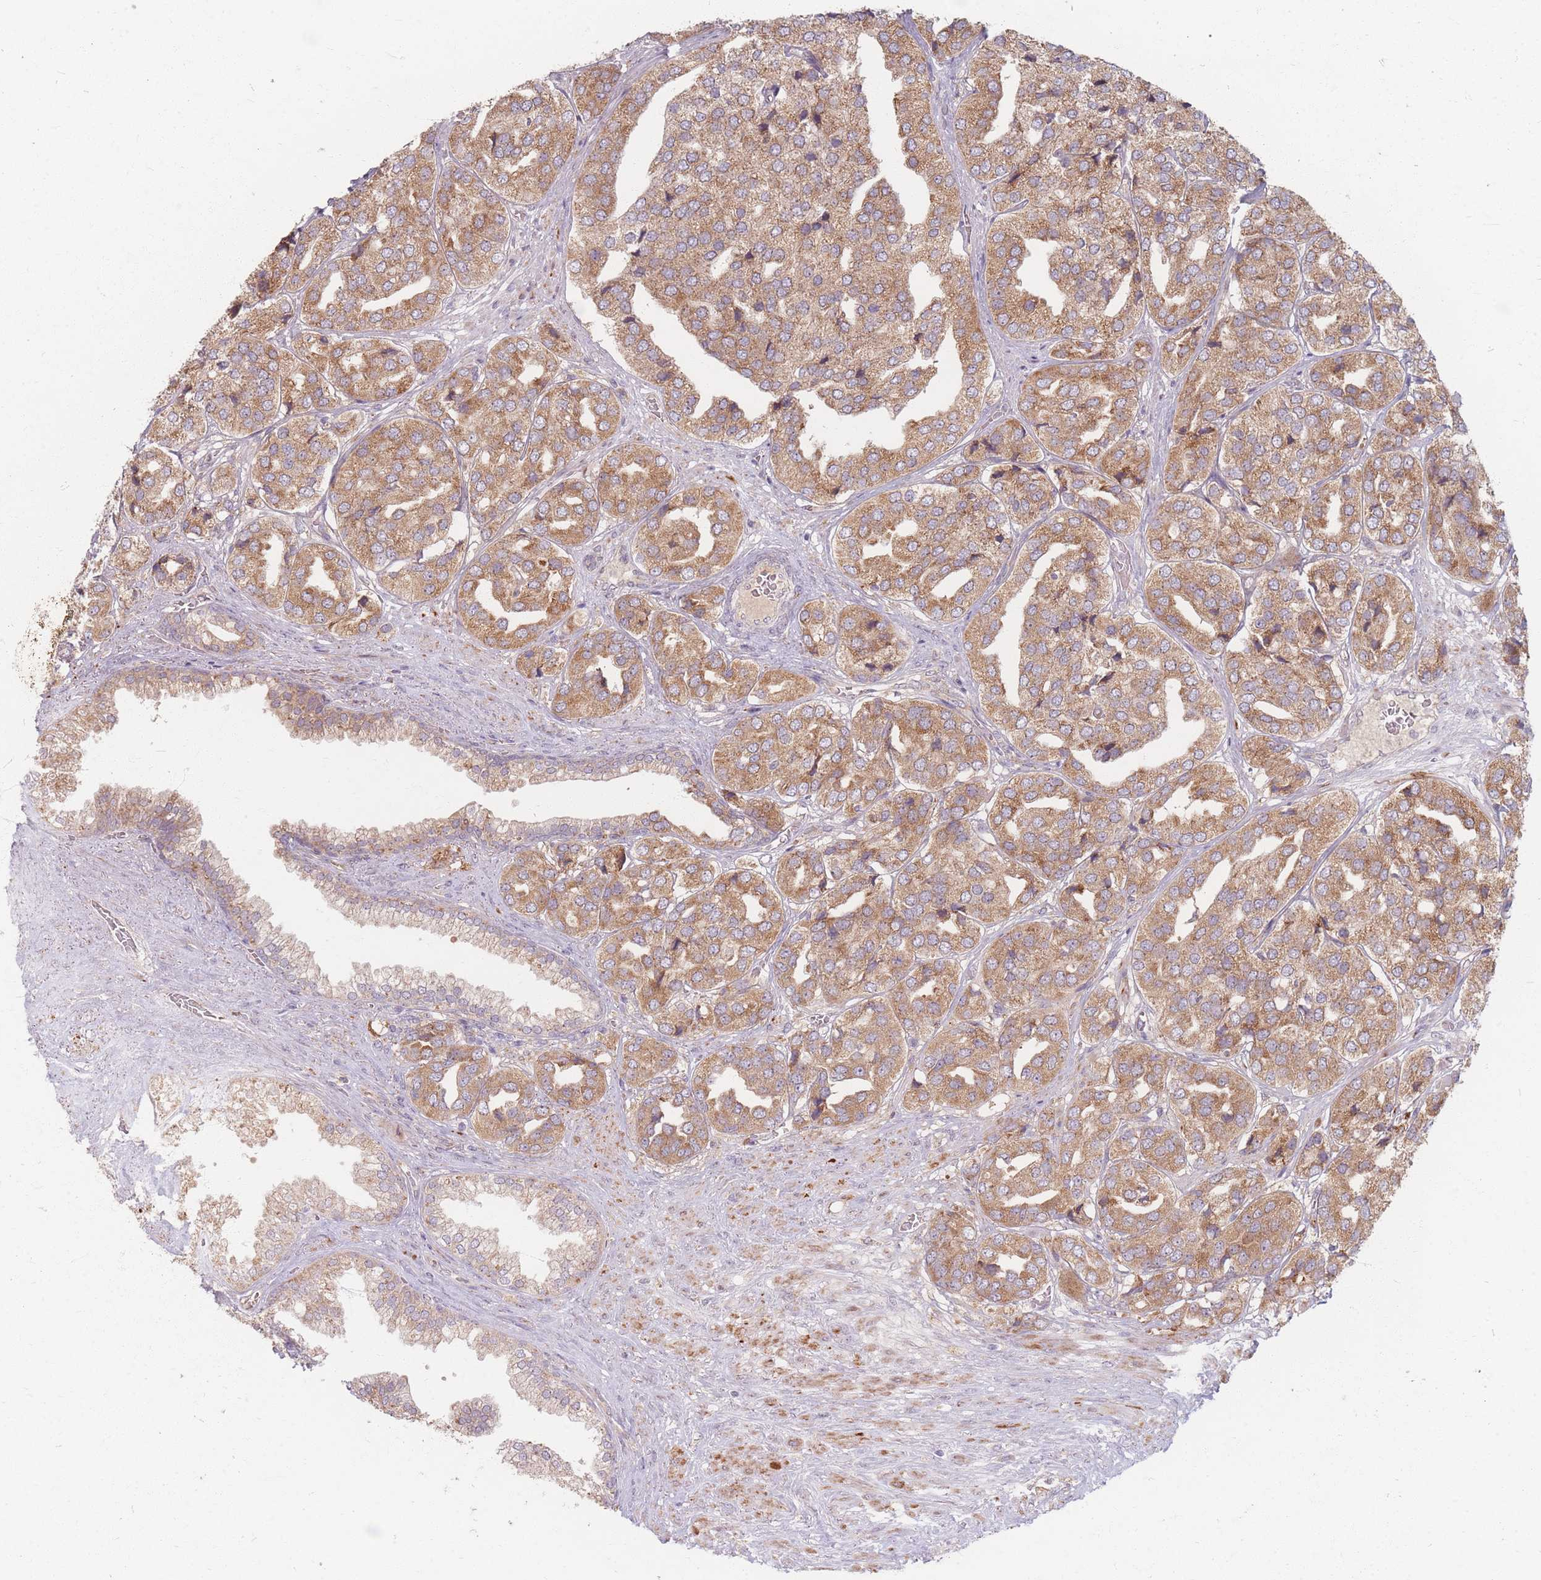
{"staining": {"intensity": "moderate", "quantity": ">75%", "location": "cytoplasmic/membranous"}, "tissue": "prostate cancer", "cell_type": "Tumor cells", "image_type": "cancer", "snomed": [{"axis": "morphology", "description": "Adenocarcinoma, High grade"}, {"axis": "topography", "description": "Prostate"}], "caption": "This is a histology image of IHC staining of adenocarcinoma (high-grade) (prostate), which shows moderate positivity in the cytoplasmic/membranous of tumor cells.", "gene": "SMIM14", "patient": {"sex": "male", "age": 63}}